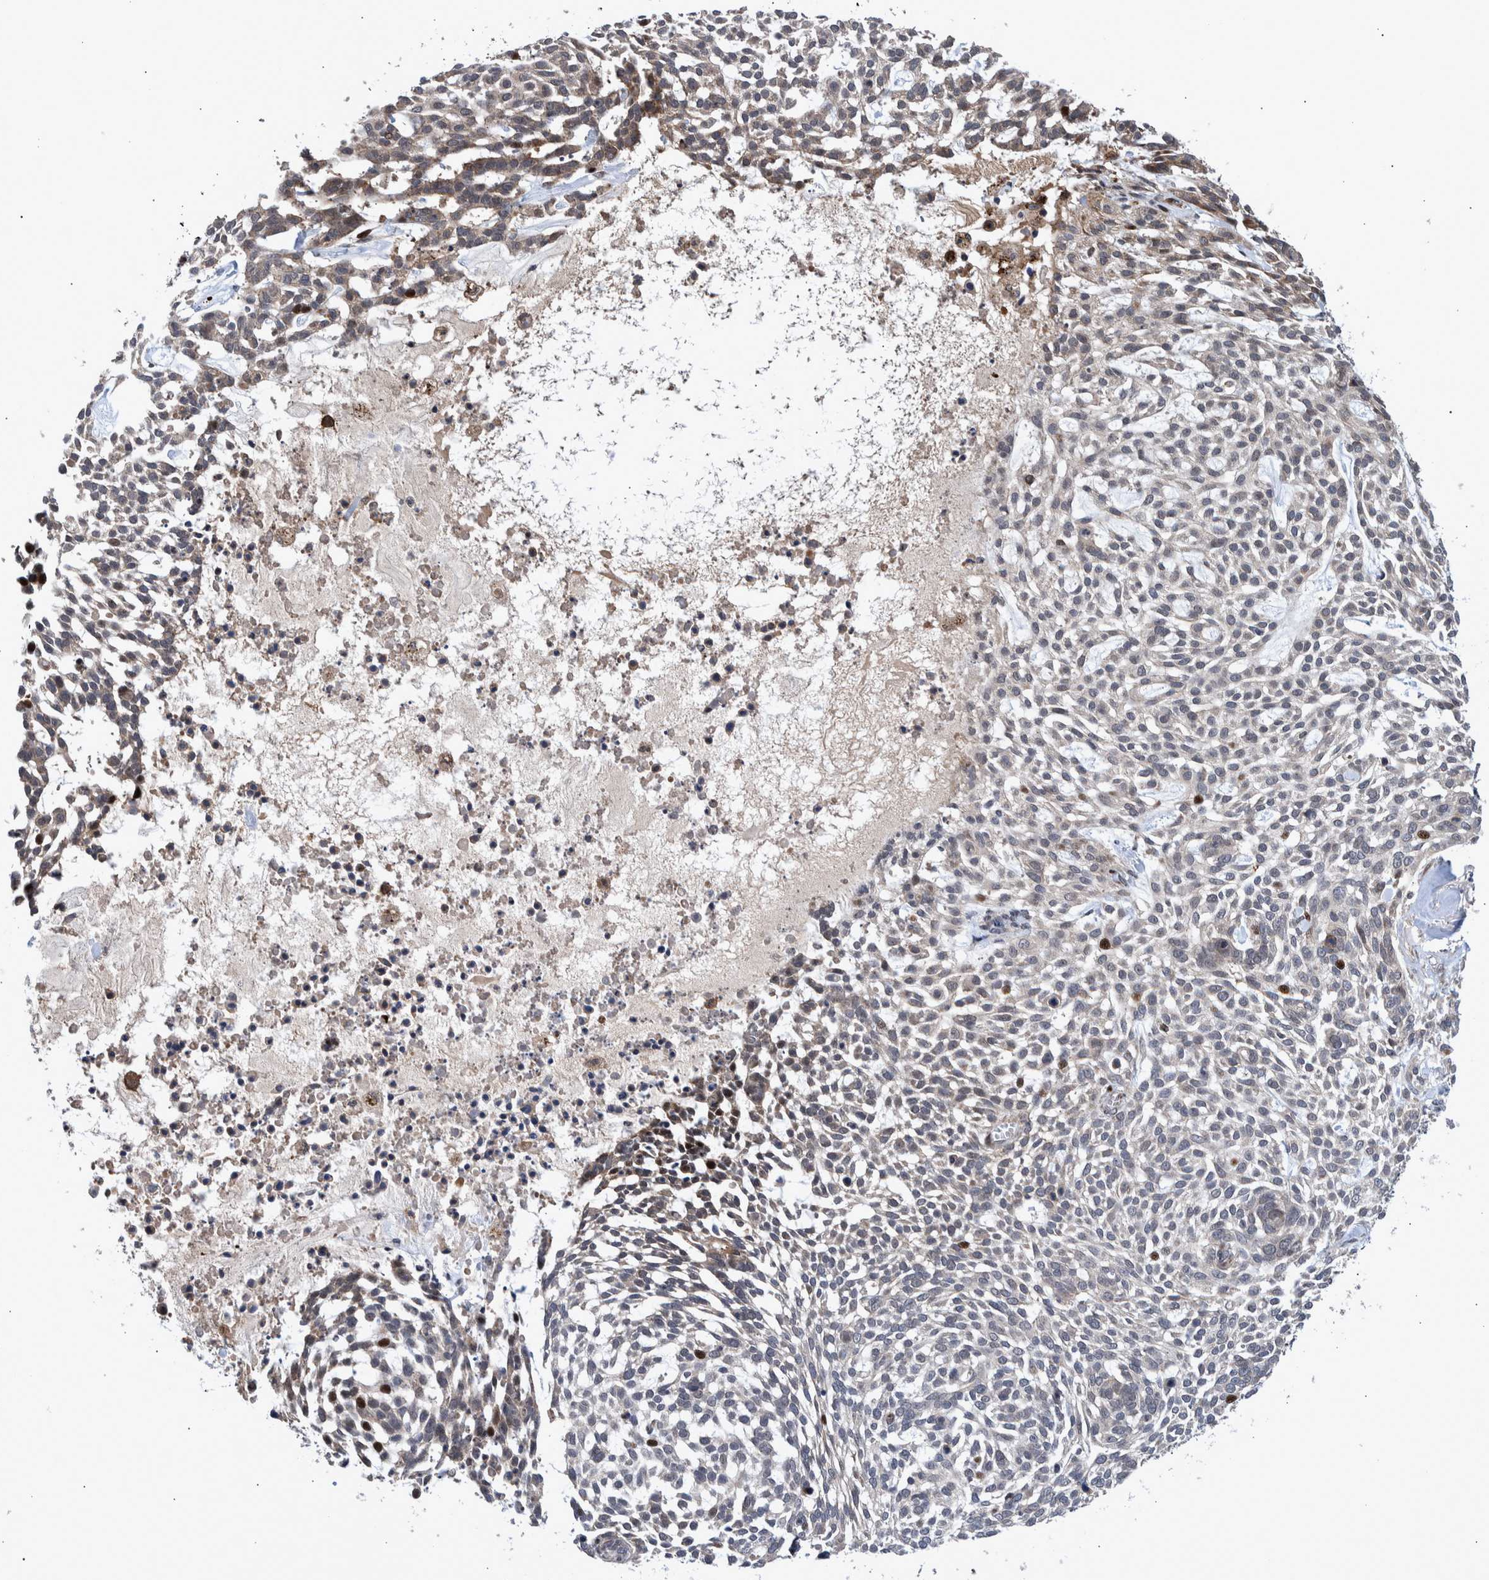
{"staining": {"intensity": "weak", "quantity": "<25%", "location": "cytoplasmic/membranous,nuclear"}, "tissue": "skin cancer", "cell_type": "Tumor cells", "image_type": "cancer", "snomed": [{"axis": "morphology", "description": "Basal cell carcinoma"}, {"axis": "topography", "description": "Skin"}], "caption": "IHC of skin basal cell carcinoma reveals no positivity in tumor cells.", "gene": "SHISA6", "patient": {"sex": "female", "age": 64}}